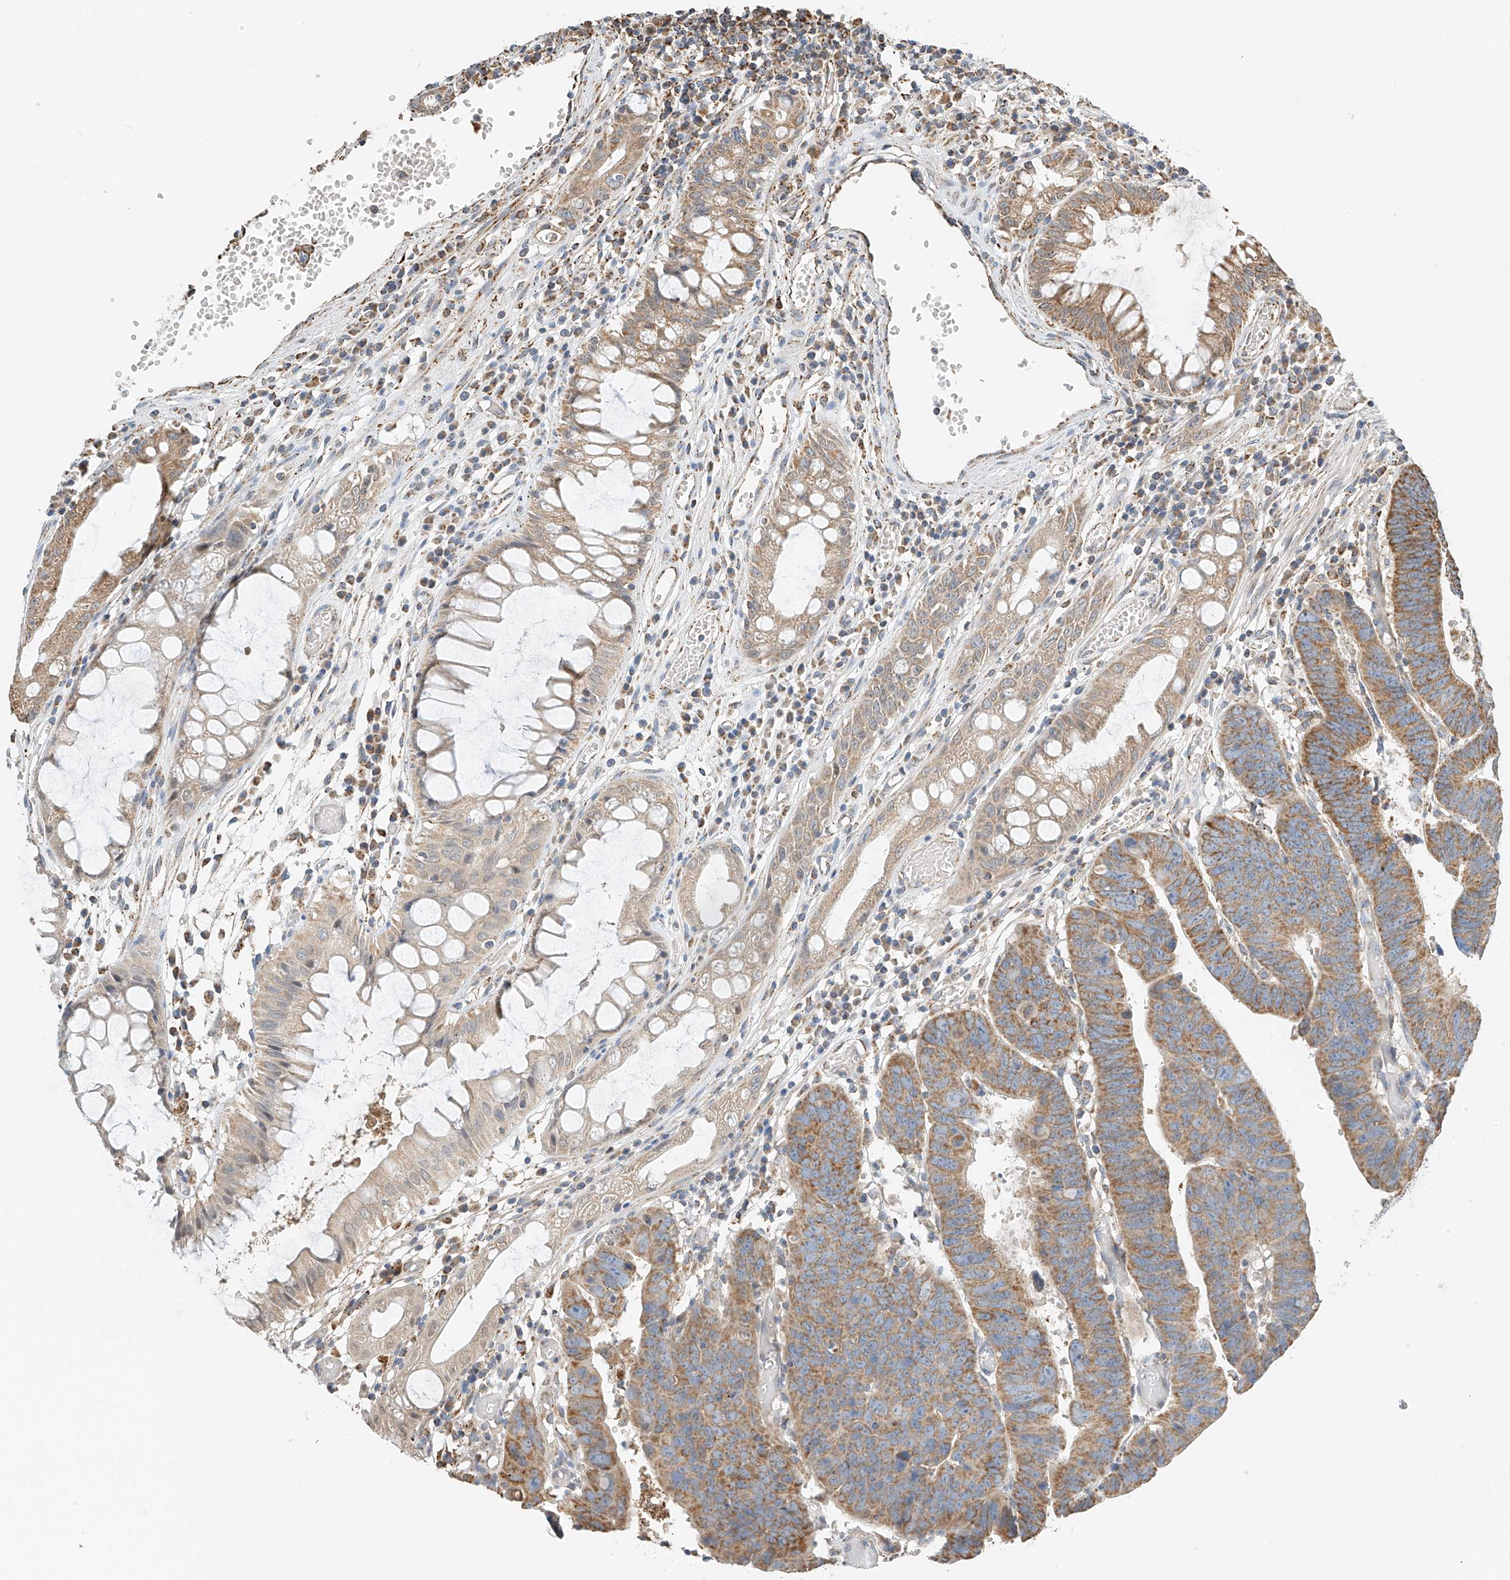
{"staining": {"intensity": "moderate", "quantity": ">75%", "location": "cytoplasmic/membranous"}, "tissue": "colorectal cancer", "cell_type": "Tumor cells", "image_type": "cancer", "snomed": [{"axis": "morphology", "description": "Adenocarcinoma, NOS"}, {"axis": "topography", "description": "Rectum"}], "caption": "Adenocarcinoma (colorectal) stained for a protein displays moderate cytoplasmic/membranous positivity in tumor cells.", "gene": "YIPF7", "patient": {"sex": "female", "age": 65}}